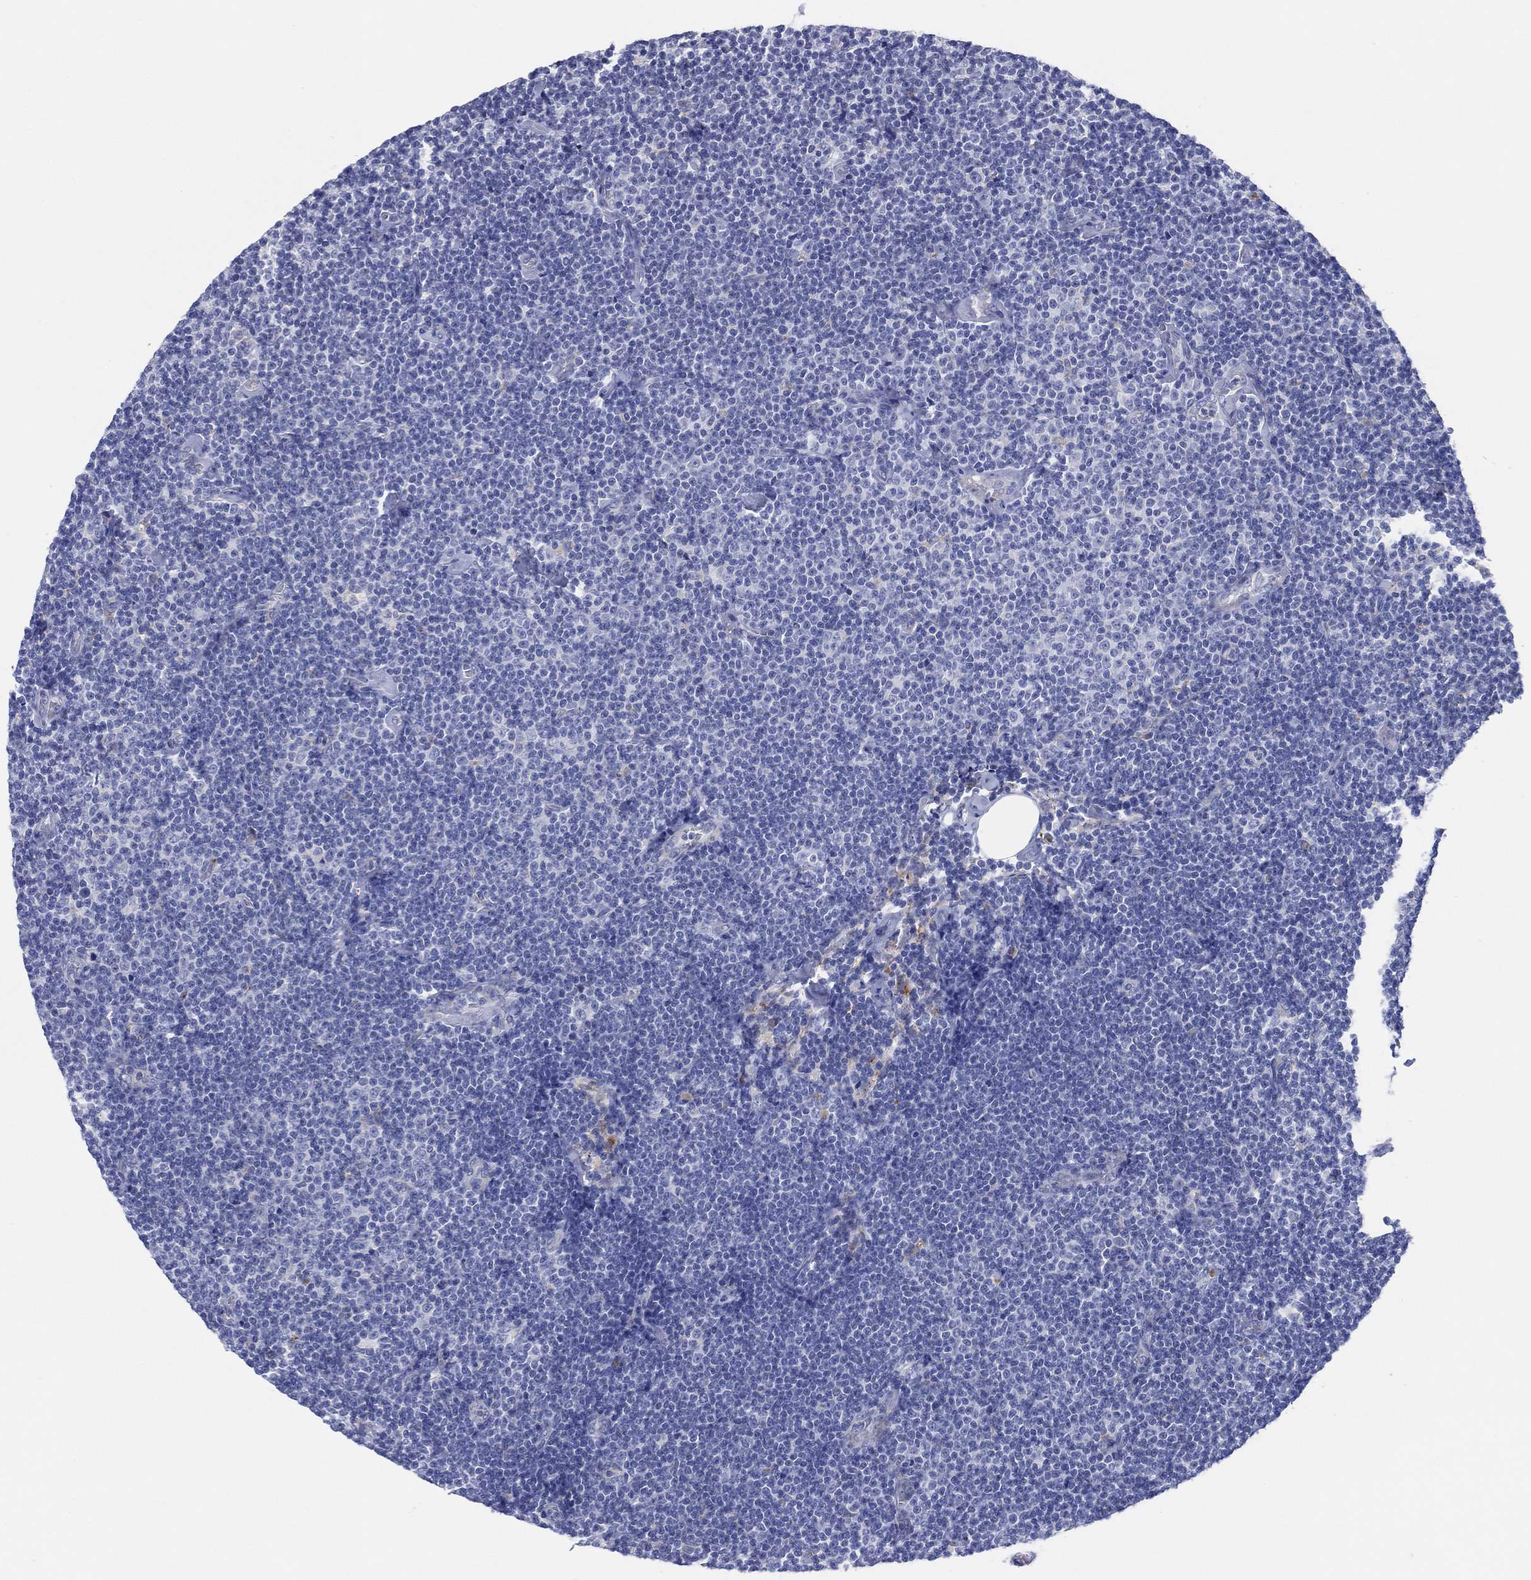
{"staining": {"intensity": "negative", "quantity": "none", "location": "none"}, "tissue": "lymphoma", "cell_type": "Tumor cells", "image_type": "cancer", "snomed": [{"axis": "morphology", "description": "Malignant lymphoma, non-Hodgkin's type, Low grade"}, {"axis": "topography", "description": "Lymph node"}], "caption": "Immunohistochemistry photomicrograph of human lymphoma stained for a protein (brown), which demonstrates no positivity in tumor cells. The staining is performed using DAB brown chromogen with nuclei counter-stained in using hematoxylin.", "gene": "GALNS", "patient": {"sex": "male", "age": 81}}